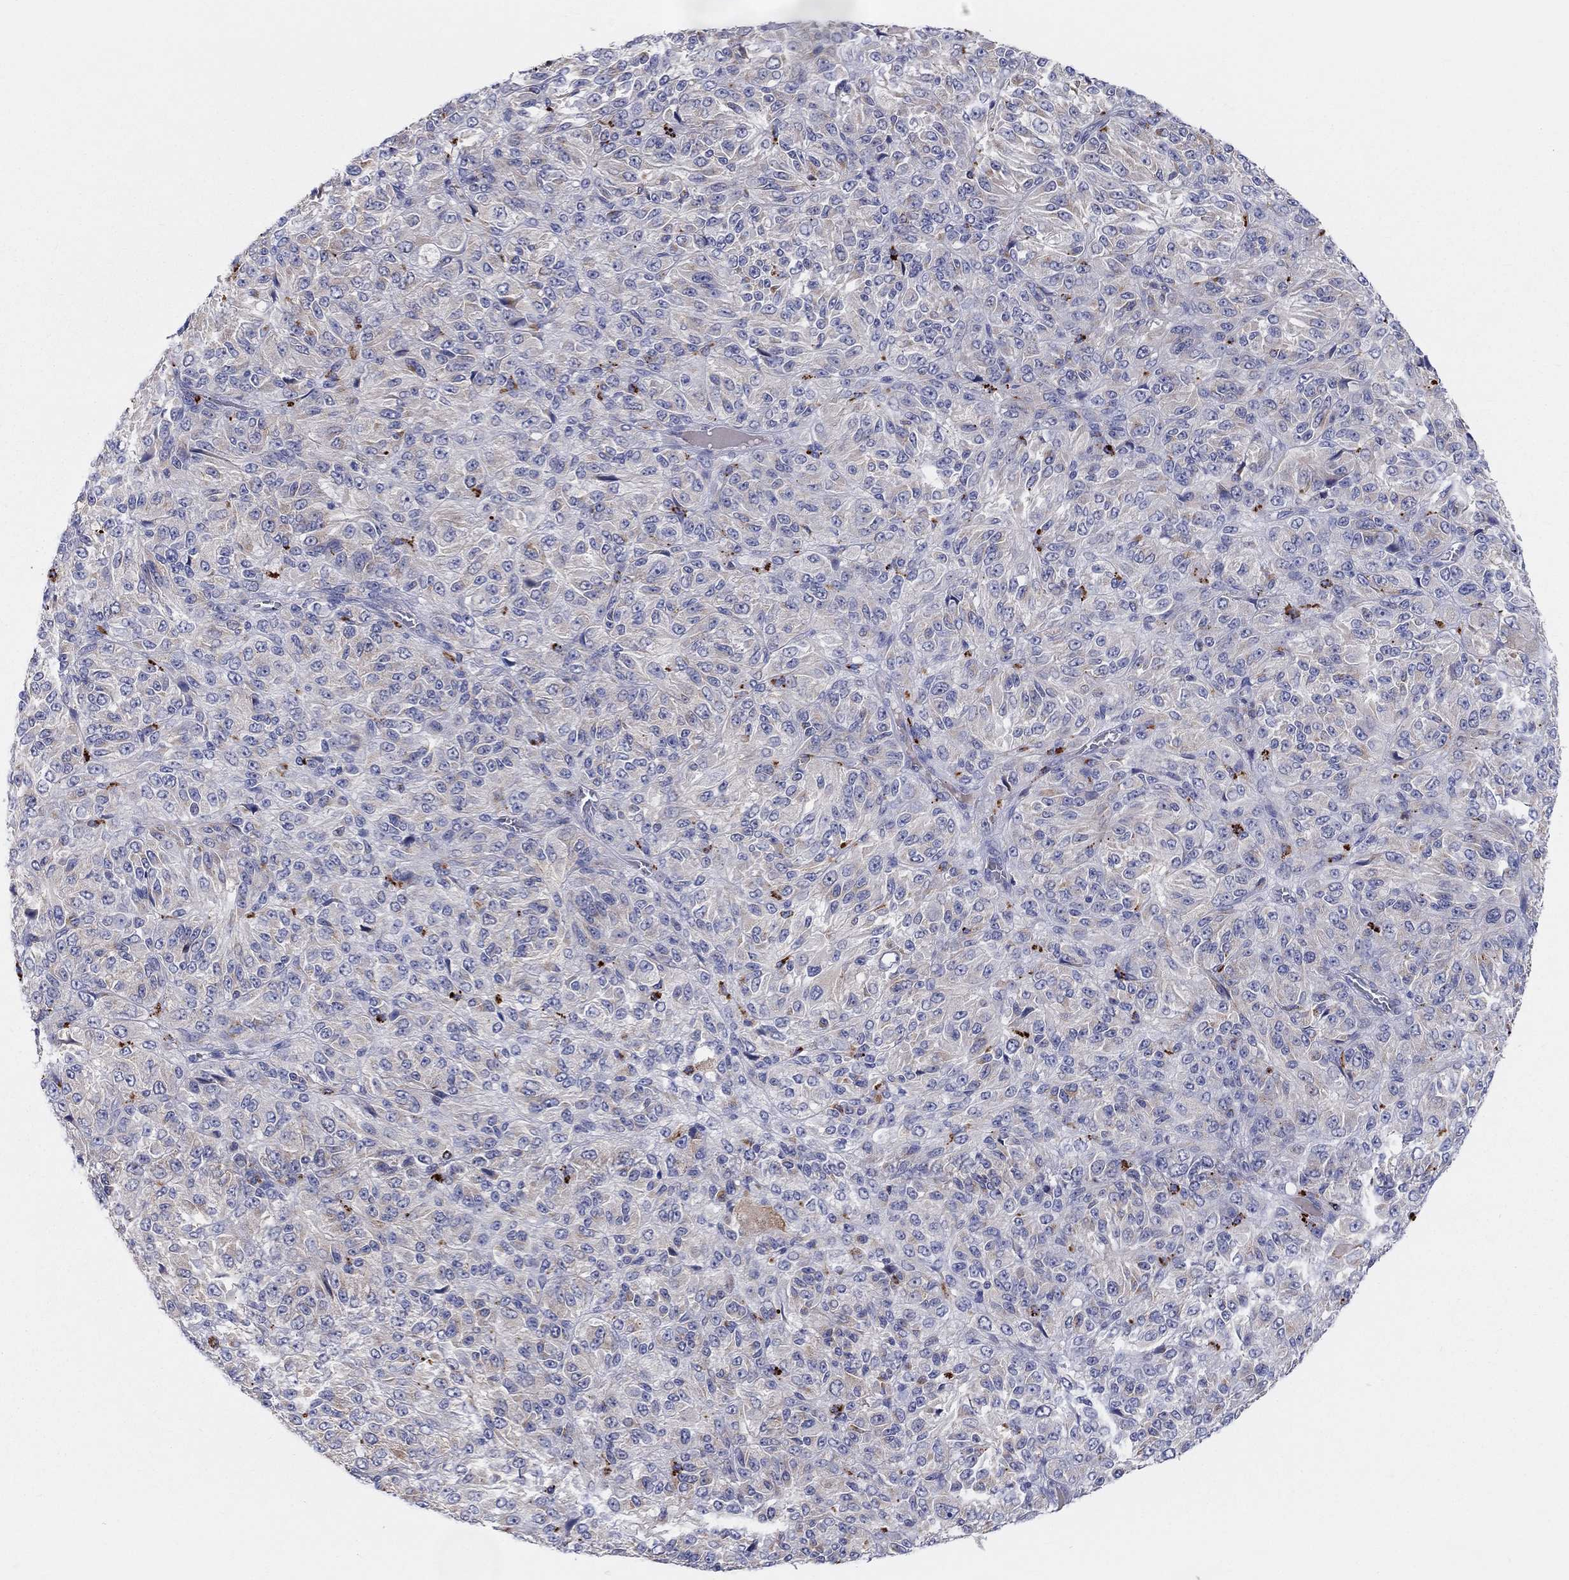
{"staining": {"intensity": "weak", "quantity": "<25%", "location": "cytoplasmic/membranous"}, "tissue": "melanoma", "cell_type": "Tumor cells", "image_type": "cancer", "snomed": [{"axis": "morphology", "description": "Malignant melanoma, Metastatic site"}, {"axis": "topography", "description": "Brain"}], "caption": "Micrograph shows no significant protein positivity in tumor cells of melanoma.", "gene": "BCO2", "patient": {"sex": "female", "age": 56}}